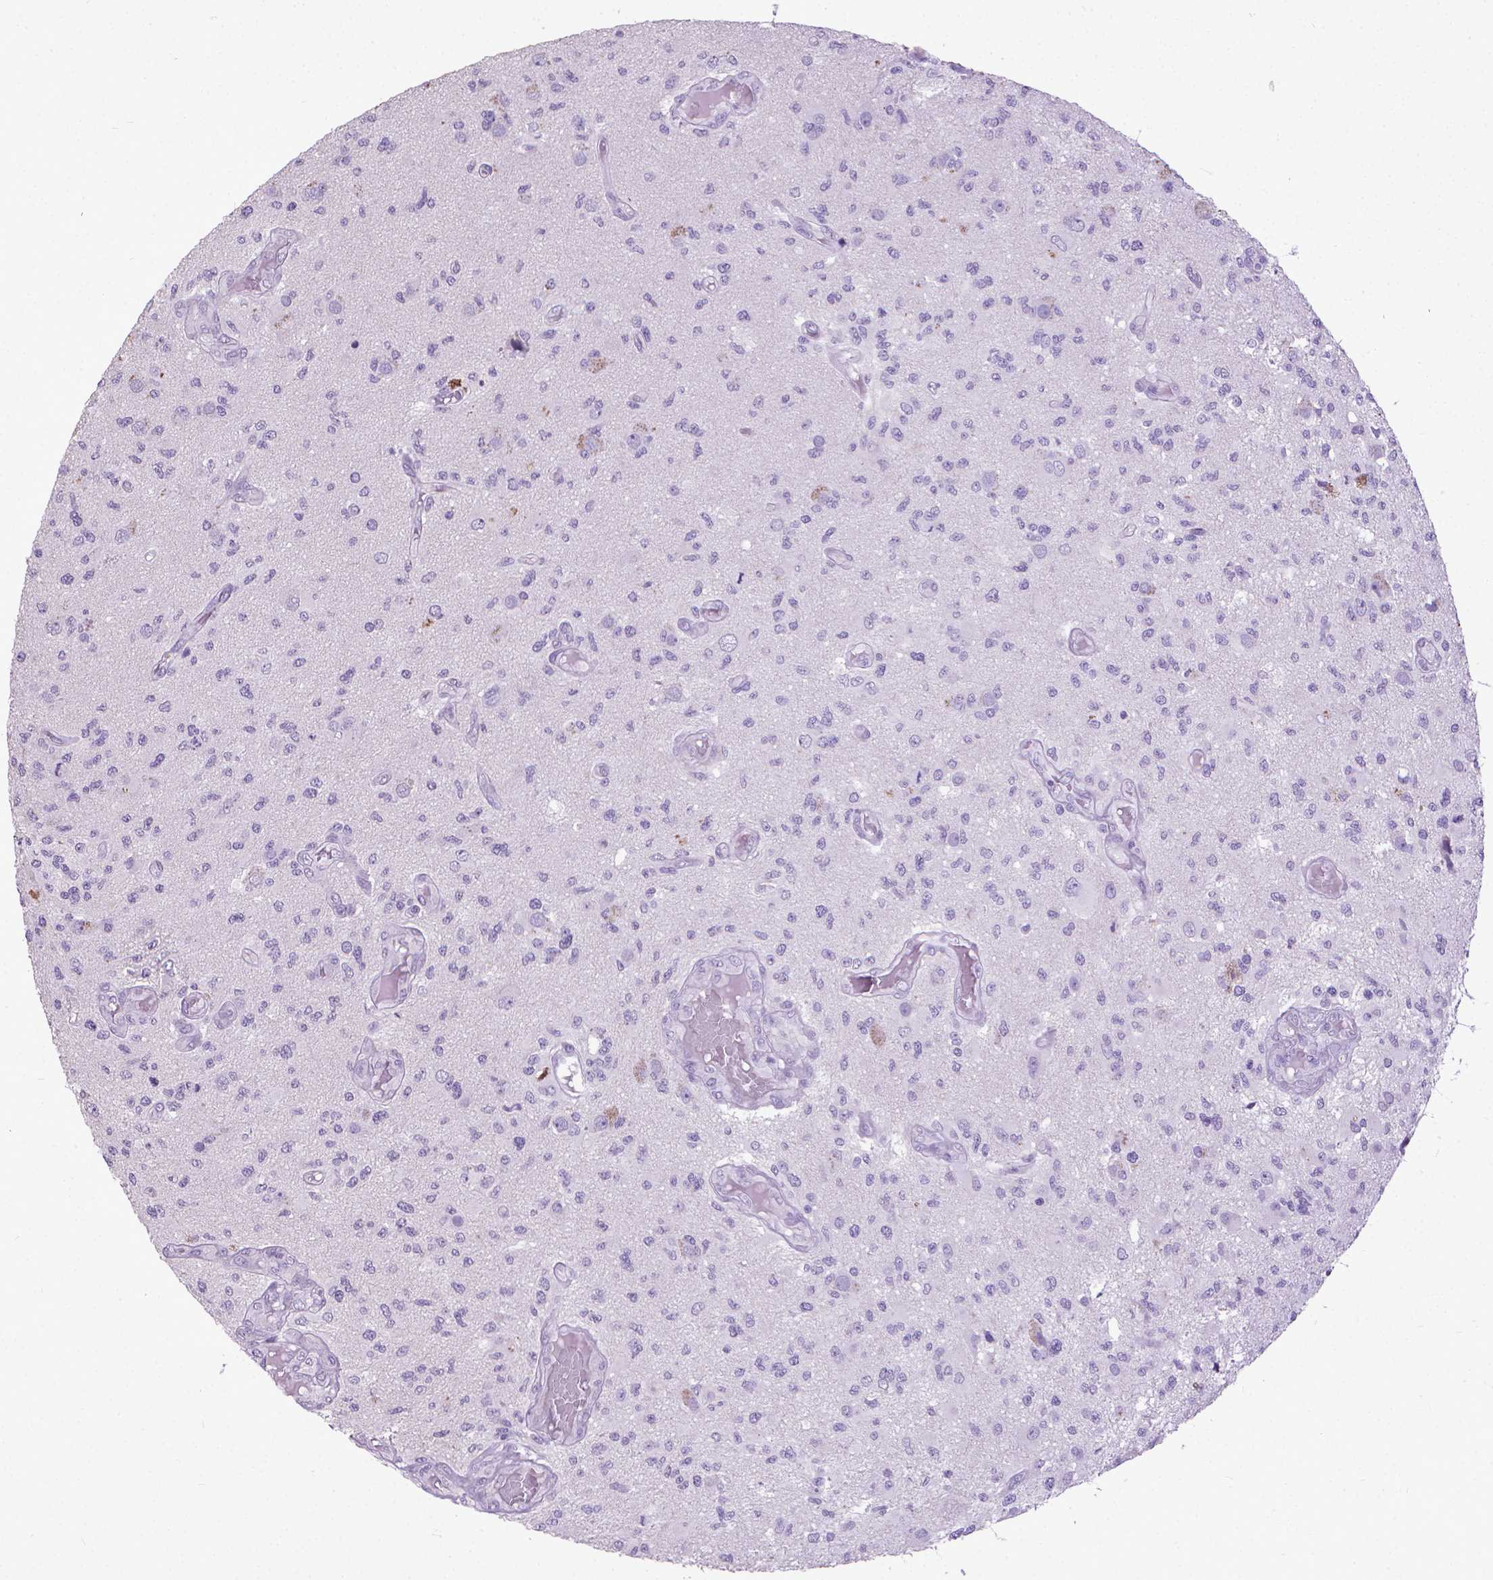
{"staining": {"intensity": "negative", "quantity": "none", "location": "none"}, "tissue": "glioma", "cell_type": "Tumor cells", "image_type": "cancer", "snomed": [{"axis": "morphology", "description": "Glioma, malignant, High grade"}, {"axis": "topography", "description": "Brain"}], "caption": "The immunohistochemistry (IHC) micrograph has no significant staining in tumor cells of malignant glioma (high-grade) tissue. The staining was performed using DAB to visualize the protein expression in brown, while the nuclei were stained in blue with hematoxylin (Magnification: 20x).", "gene": "KRT5", "patient": {"sex": "female", "age": 63}}